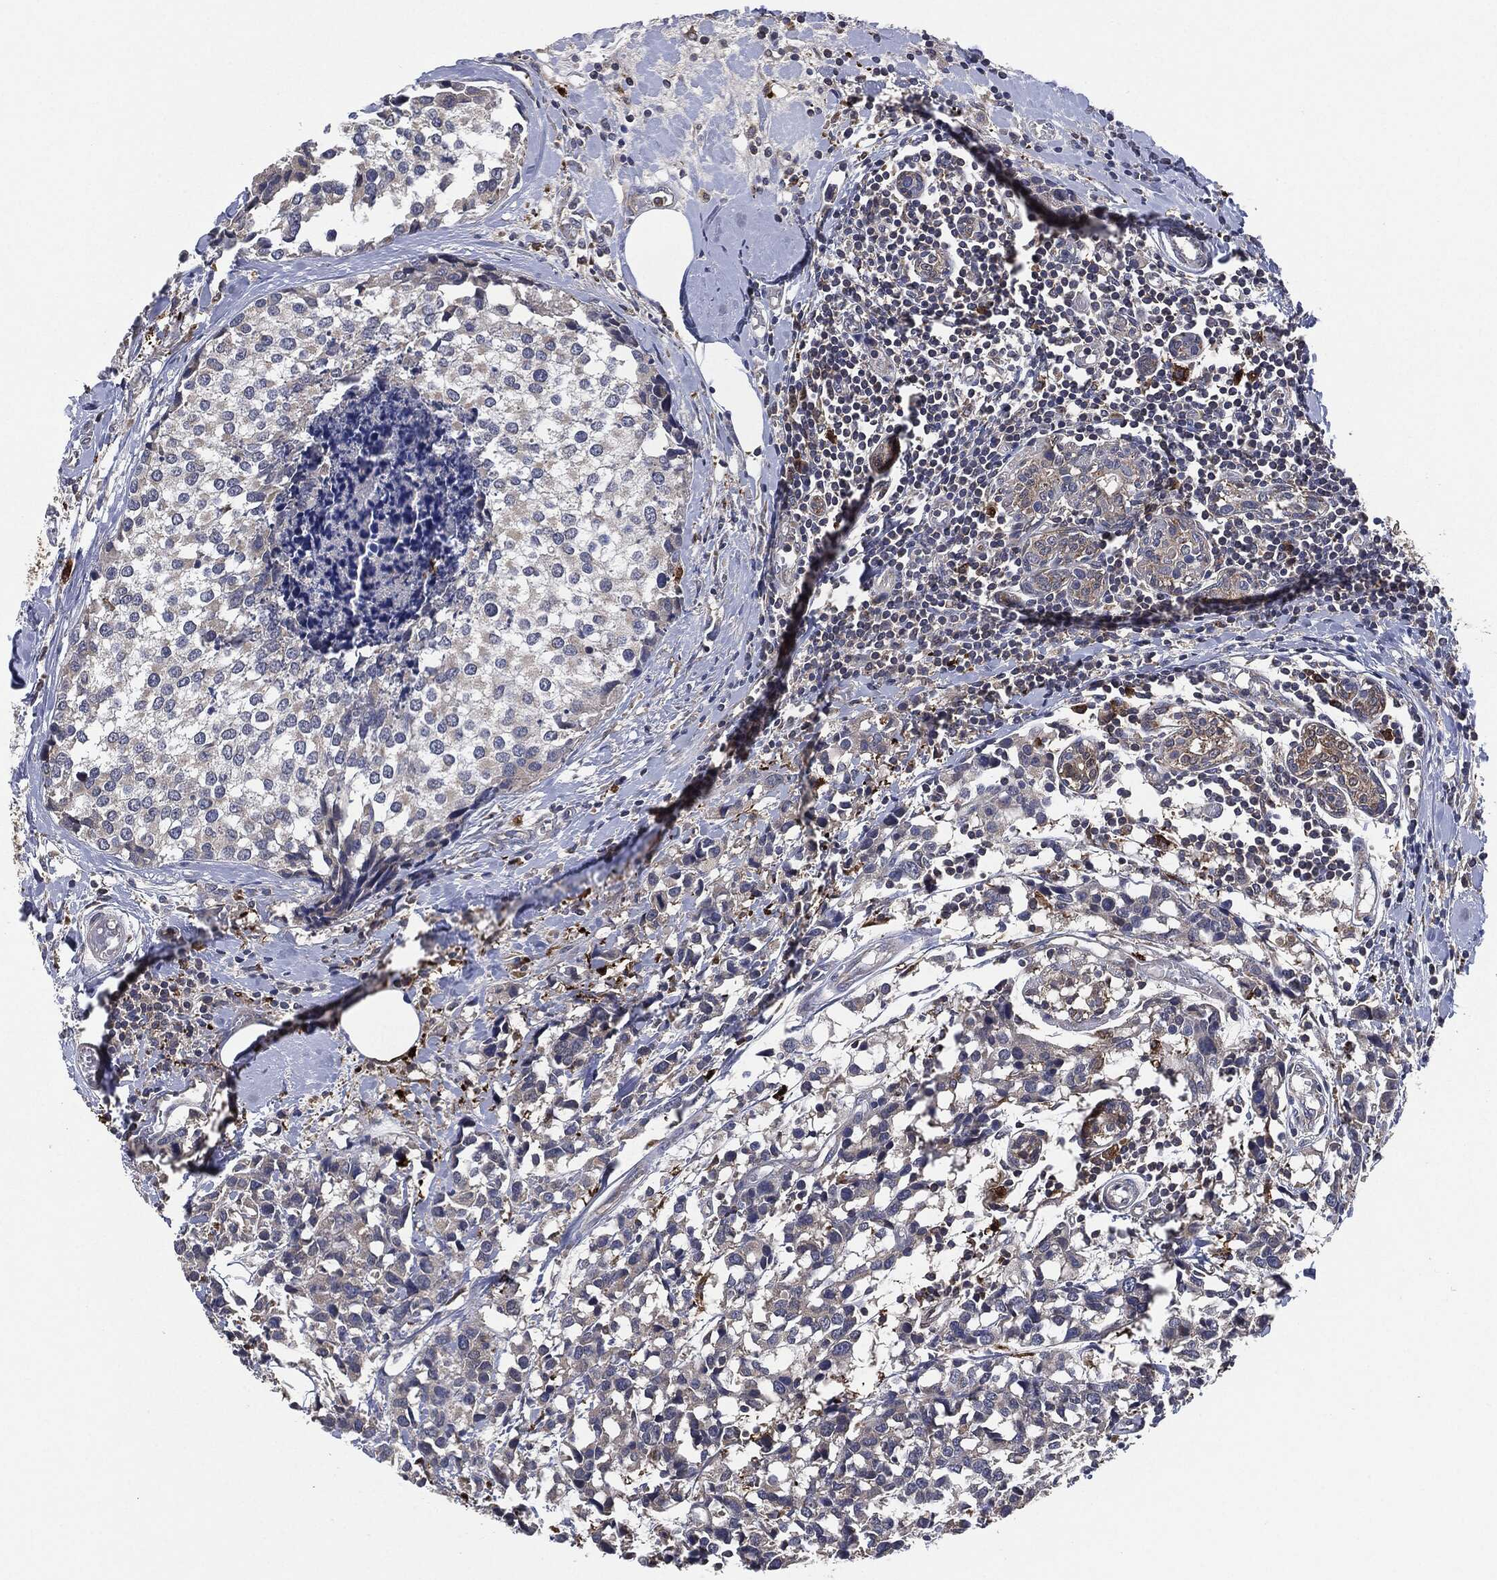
{"staining": {"intensity": "moderate", "quantity": "25%-75%", "location": "cytoplasmic/membranous"}, "tissue": "breast cancer", "cell_type": "Tumor cells", "image_type": "cancer", "snomed": [{"axis": "morphology", "description": "Lobular carcinoma"}, {"axis": "topography", "description": "Breast"}], "caption": "Lobular carcinoma (breast) stained for a protein displays moderate cytoplasmic/membranous positivity in tumor cells.", "gene": "TMEM11", "patient": {"sex": "female", "age": 59}}